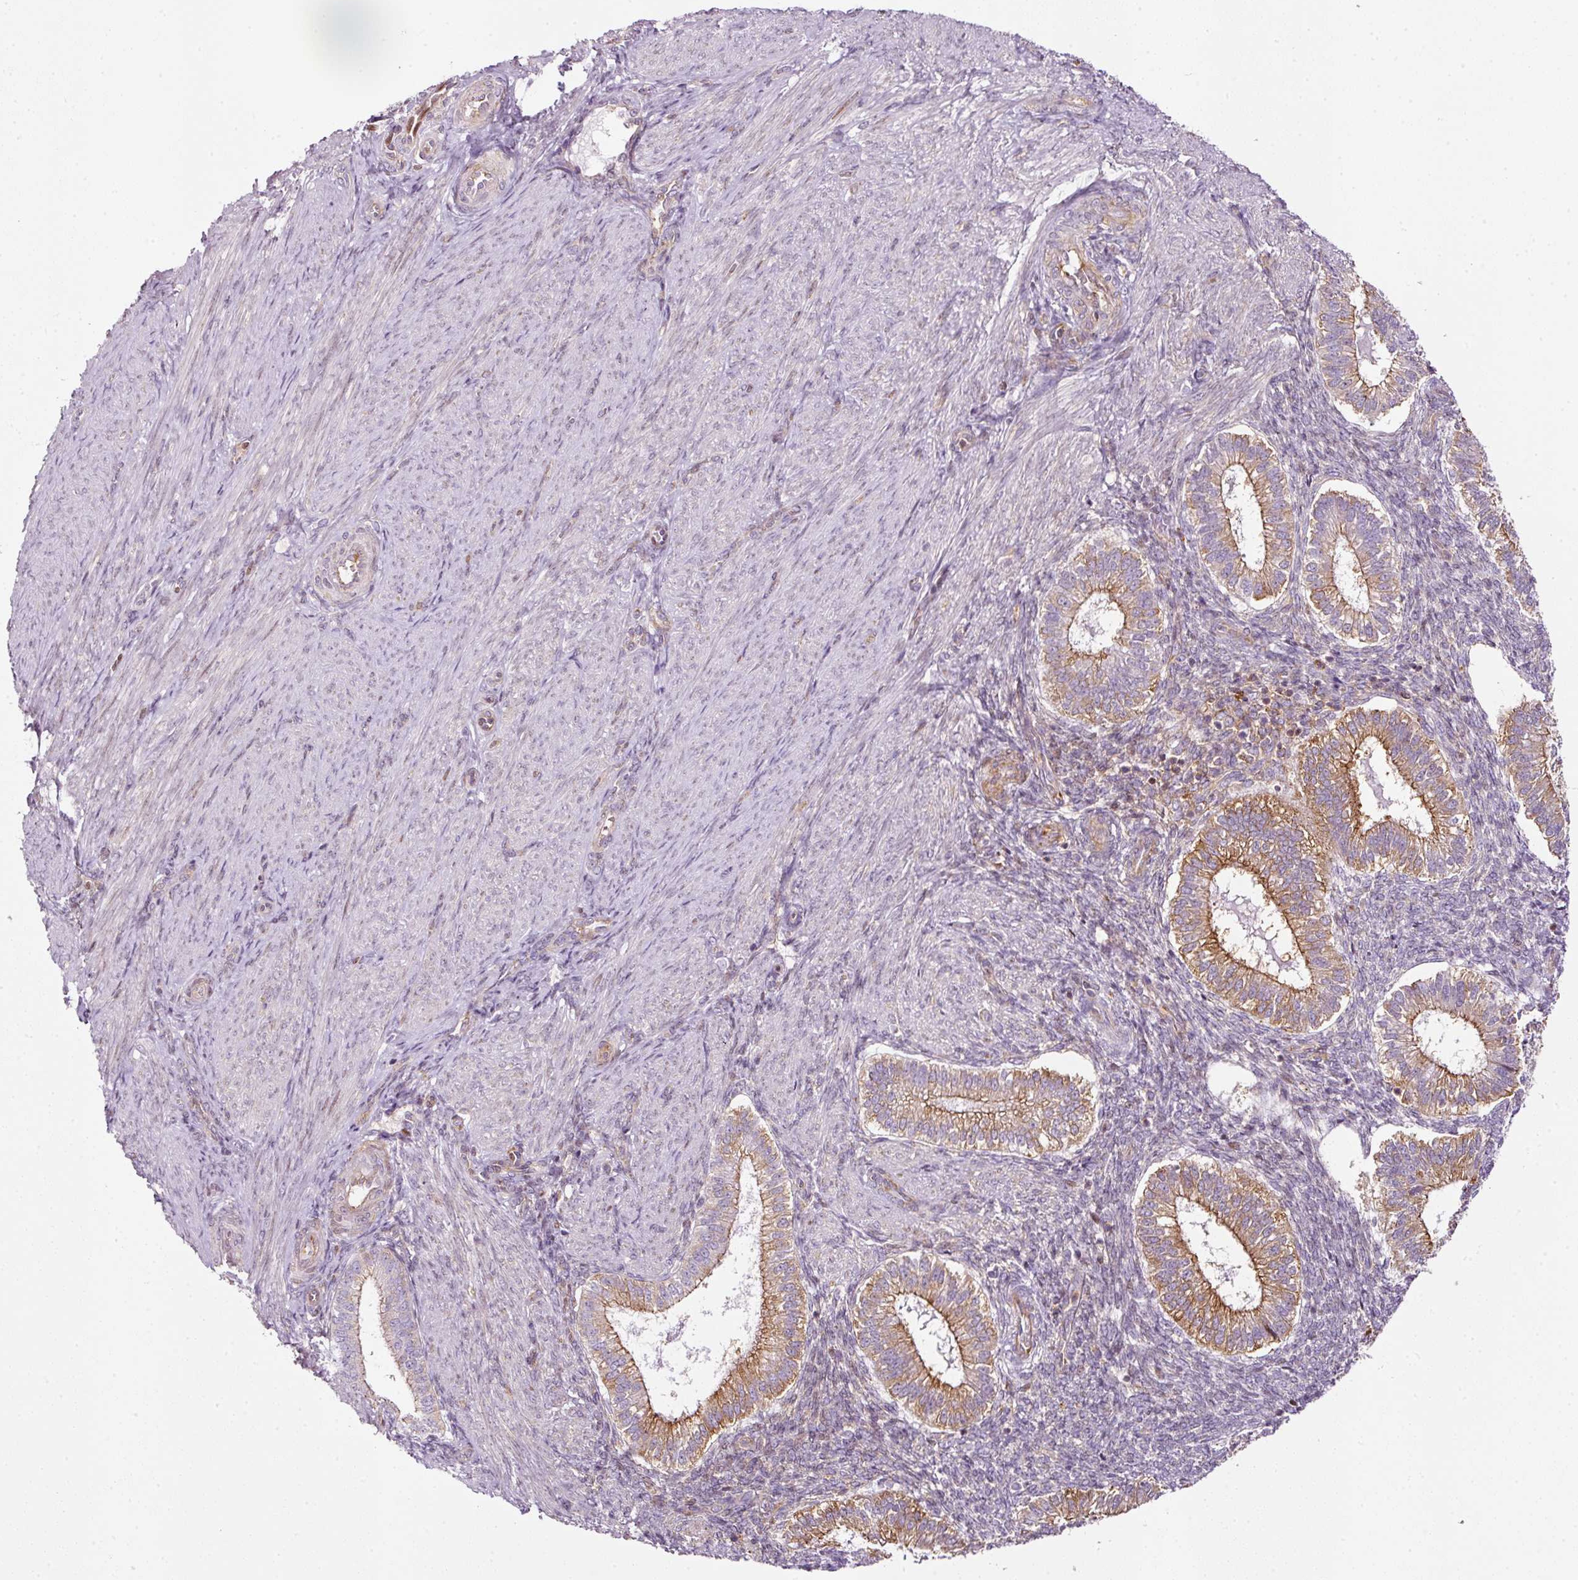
{"staining": {"intensity": "weak", "quantity": "25%-75%", "location": "cytoplasmic/membranous"}, "tissue": "endometrium", "cell_type": "Cells in endometrial stroma", "image_type": "normal", "snomed": [{"axis": "morphology", "description": "Normal tissue, NOS"}, {"axis": "topography", "description": "Endometrium"}], "caption": "A brown stain labels weak cytoplasmic/membranous expression of a protein in cells in endometrial stroma of unremarkable human endometrium.", "gene": "SCNM1", "patient": {"sex": "female", "age": 25}}